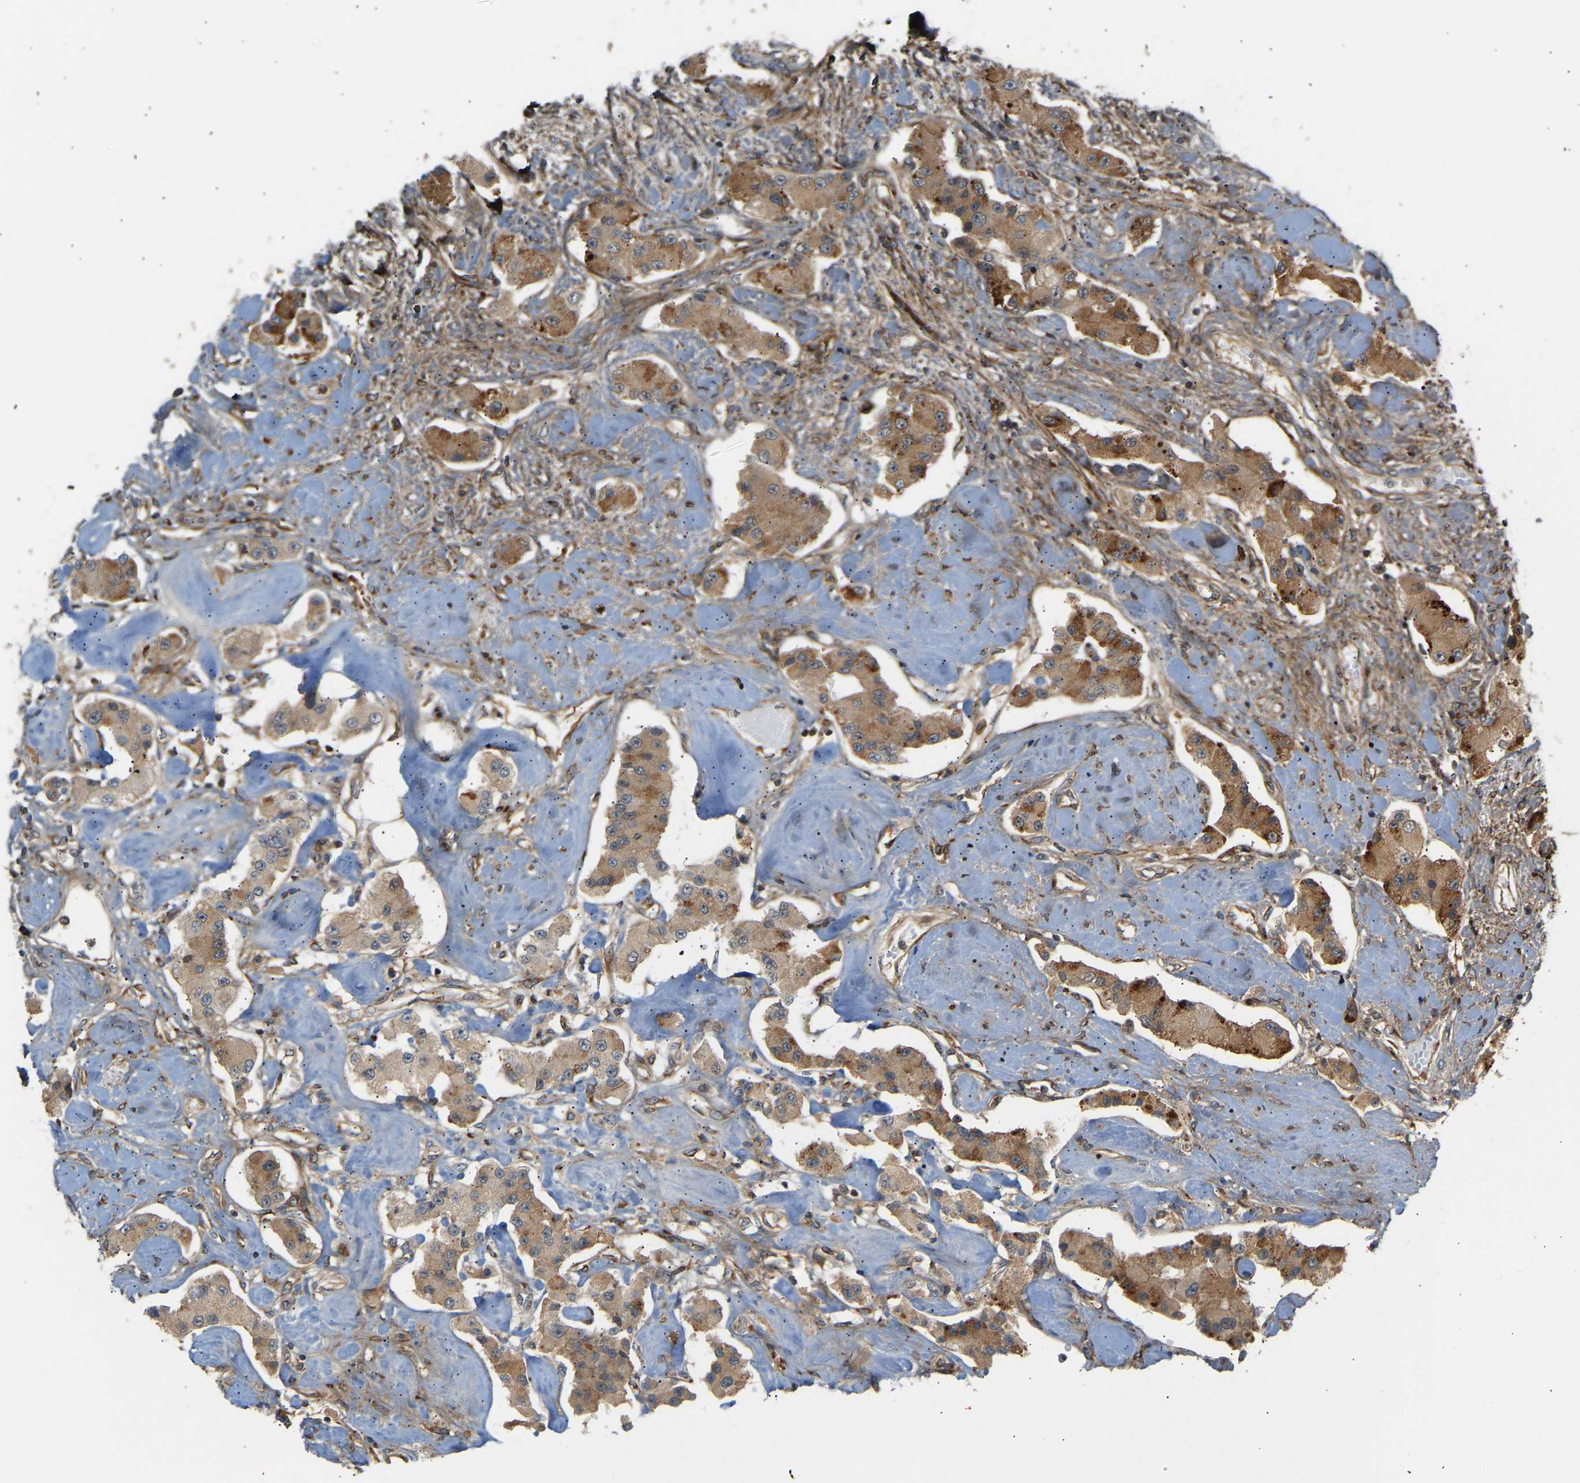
{"staining": {"intensity": "moderate", "quantity": ">75%", "location": "cytoplasmic/membranous"}, "tissue": "carcinoid", "cell_type": "Tumor cells", "image_type": "cancer", "snomed": [{"axis": "morphology", "description": "Carcinoid, malignant, NOS"}, {"axis": "topography", "description": "Pancreas"}], "caption": "Immunohistochemistry of carcinoid (malignant) displays medium levels of moderate cytoplasmic/membranous staining in approximately >75% of tumor cells.", "gene": "PLCG2", "patient": {"sex": "male", "age": 41}}